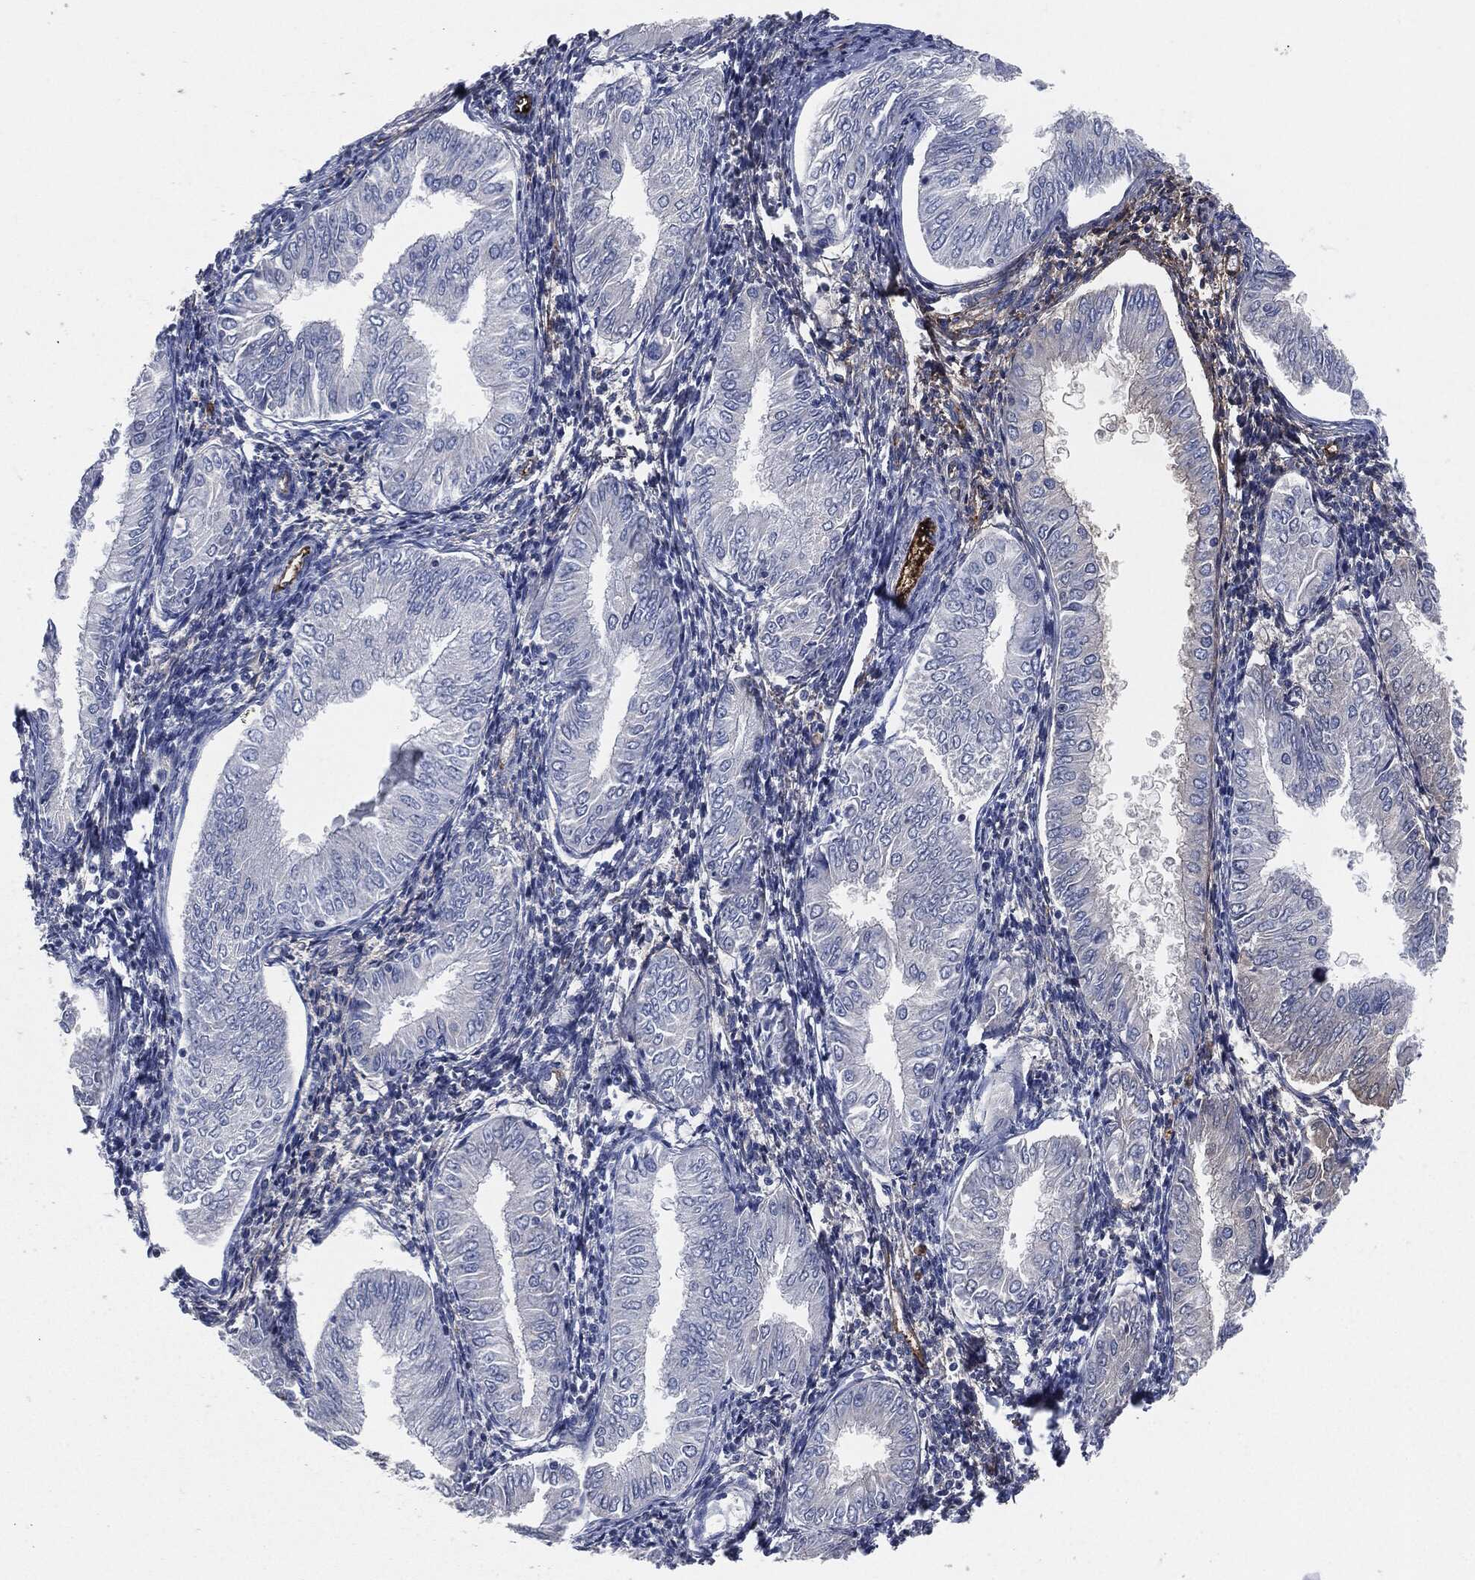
{"staining": {"intensity": "moderate", "quantity": "<25%", "location": "cytoplasmic/membranous"}, "tissue": "endometrial cancer", "cell_type": "Tumor cells", "image_type": "cancer", "snomed": [{"axis": "morphology", "description": "Adenocarcinoma, NOS"}, {"axis": "topography", "description": "Endometrium"}], "caption": "Moderate cytoplasmic/membranous protein staining is present in approximately <25% of tumor cells in endometrial cancer.", "gene": "APOB", "patient": {"sex": "female", "age": 53}}